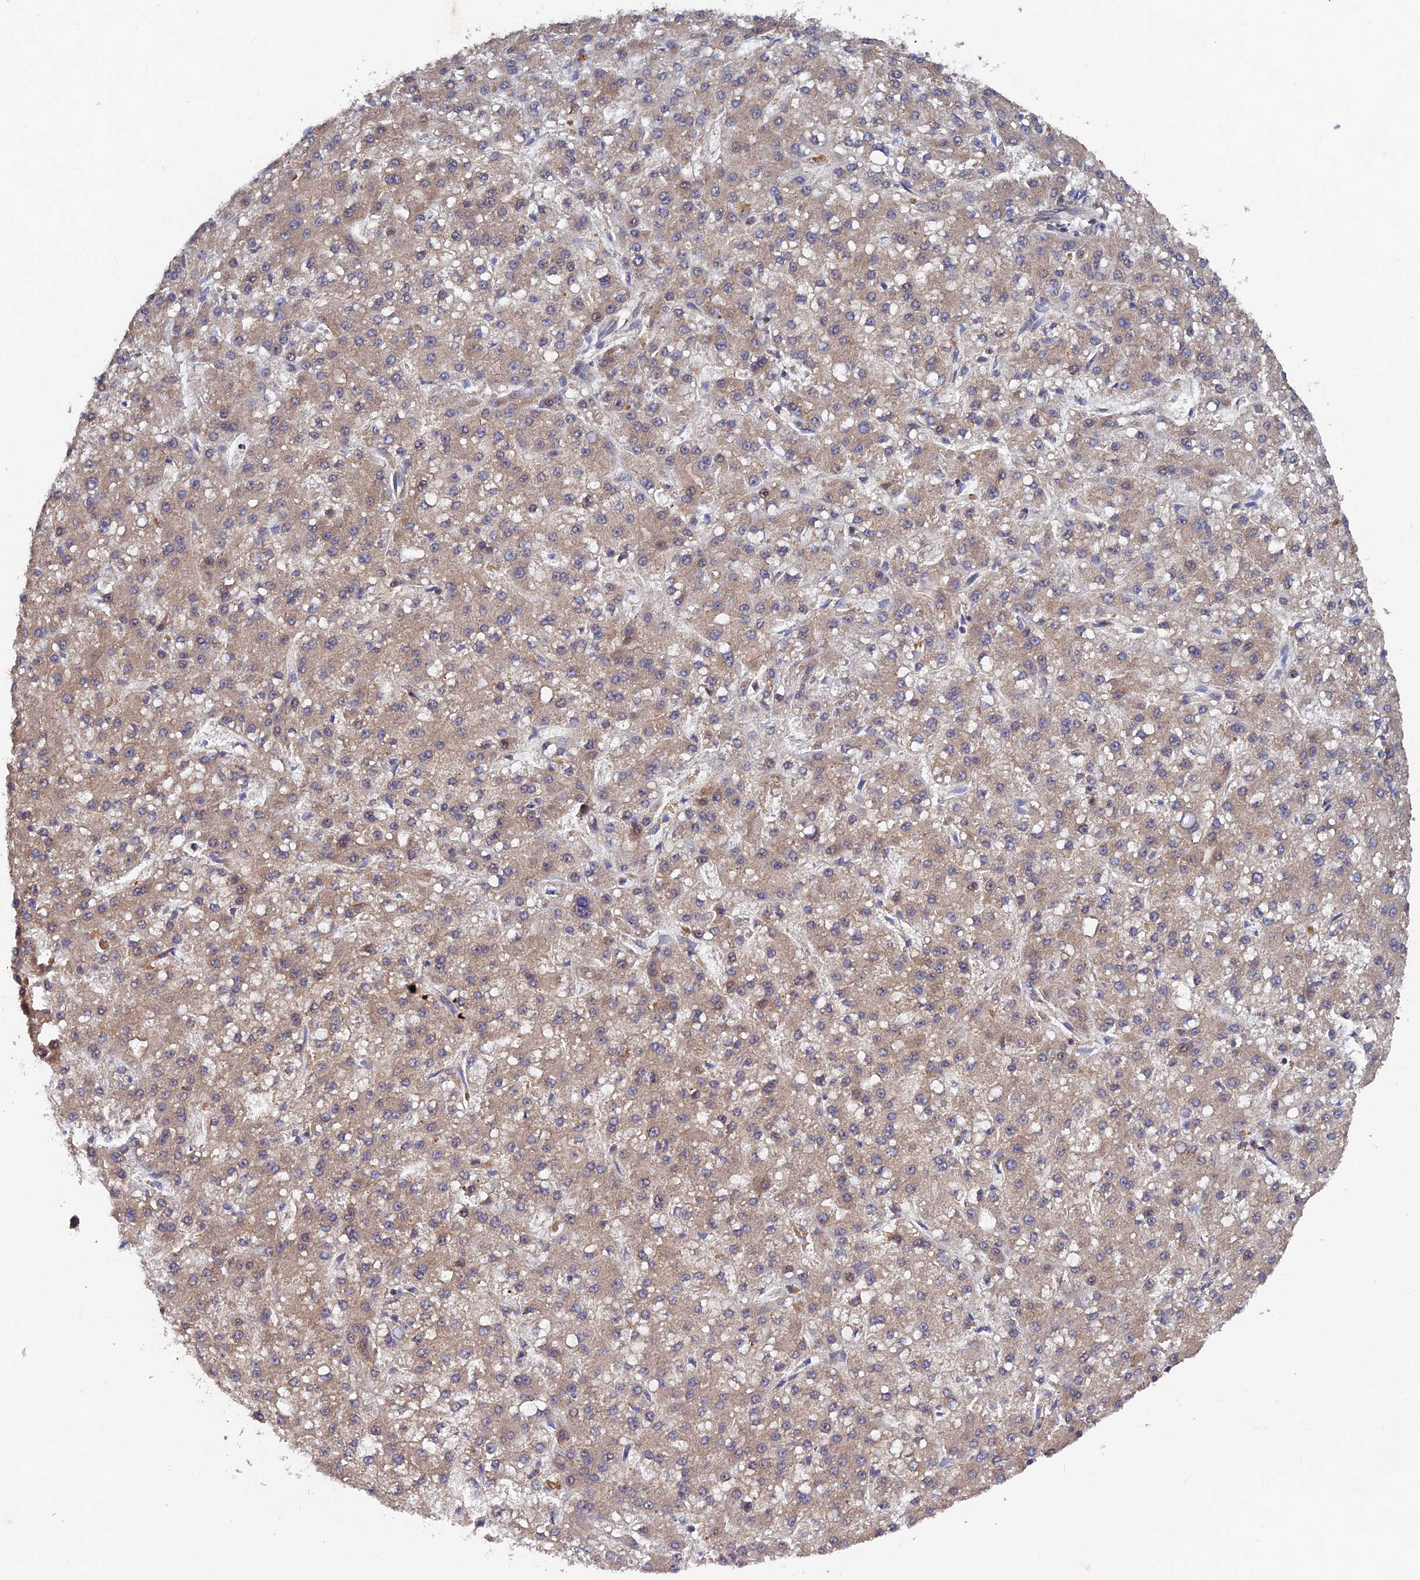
{"staining": {"intensity": "moderate", "quantity": ">75%", "location": "cytoplasmic/membranous"}, "tissue": "liver cancer", "cell_type": "Tumor cells", "image_type": "cancer", "snomed": [{"axis": "morphology", "description": "Carcinoma, Hepatocellular, NOS"}, {"axis": "topography", "description": "Liver"}], "caption": "A brown stain highlights moderate cytoplasmic/membranous staining of a protein in human liver cancer (hepatocellular carcinoma) tumor cells.", "gene": "NCAPG", "patient": {"sex": "male", "age": 67}}